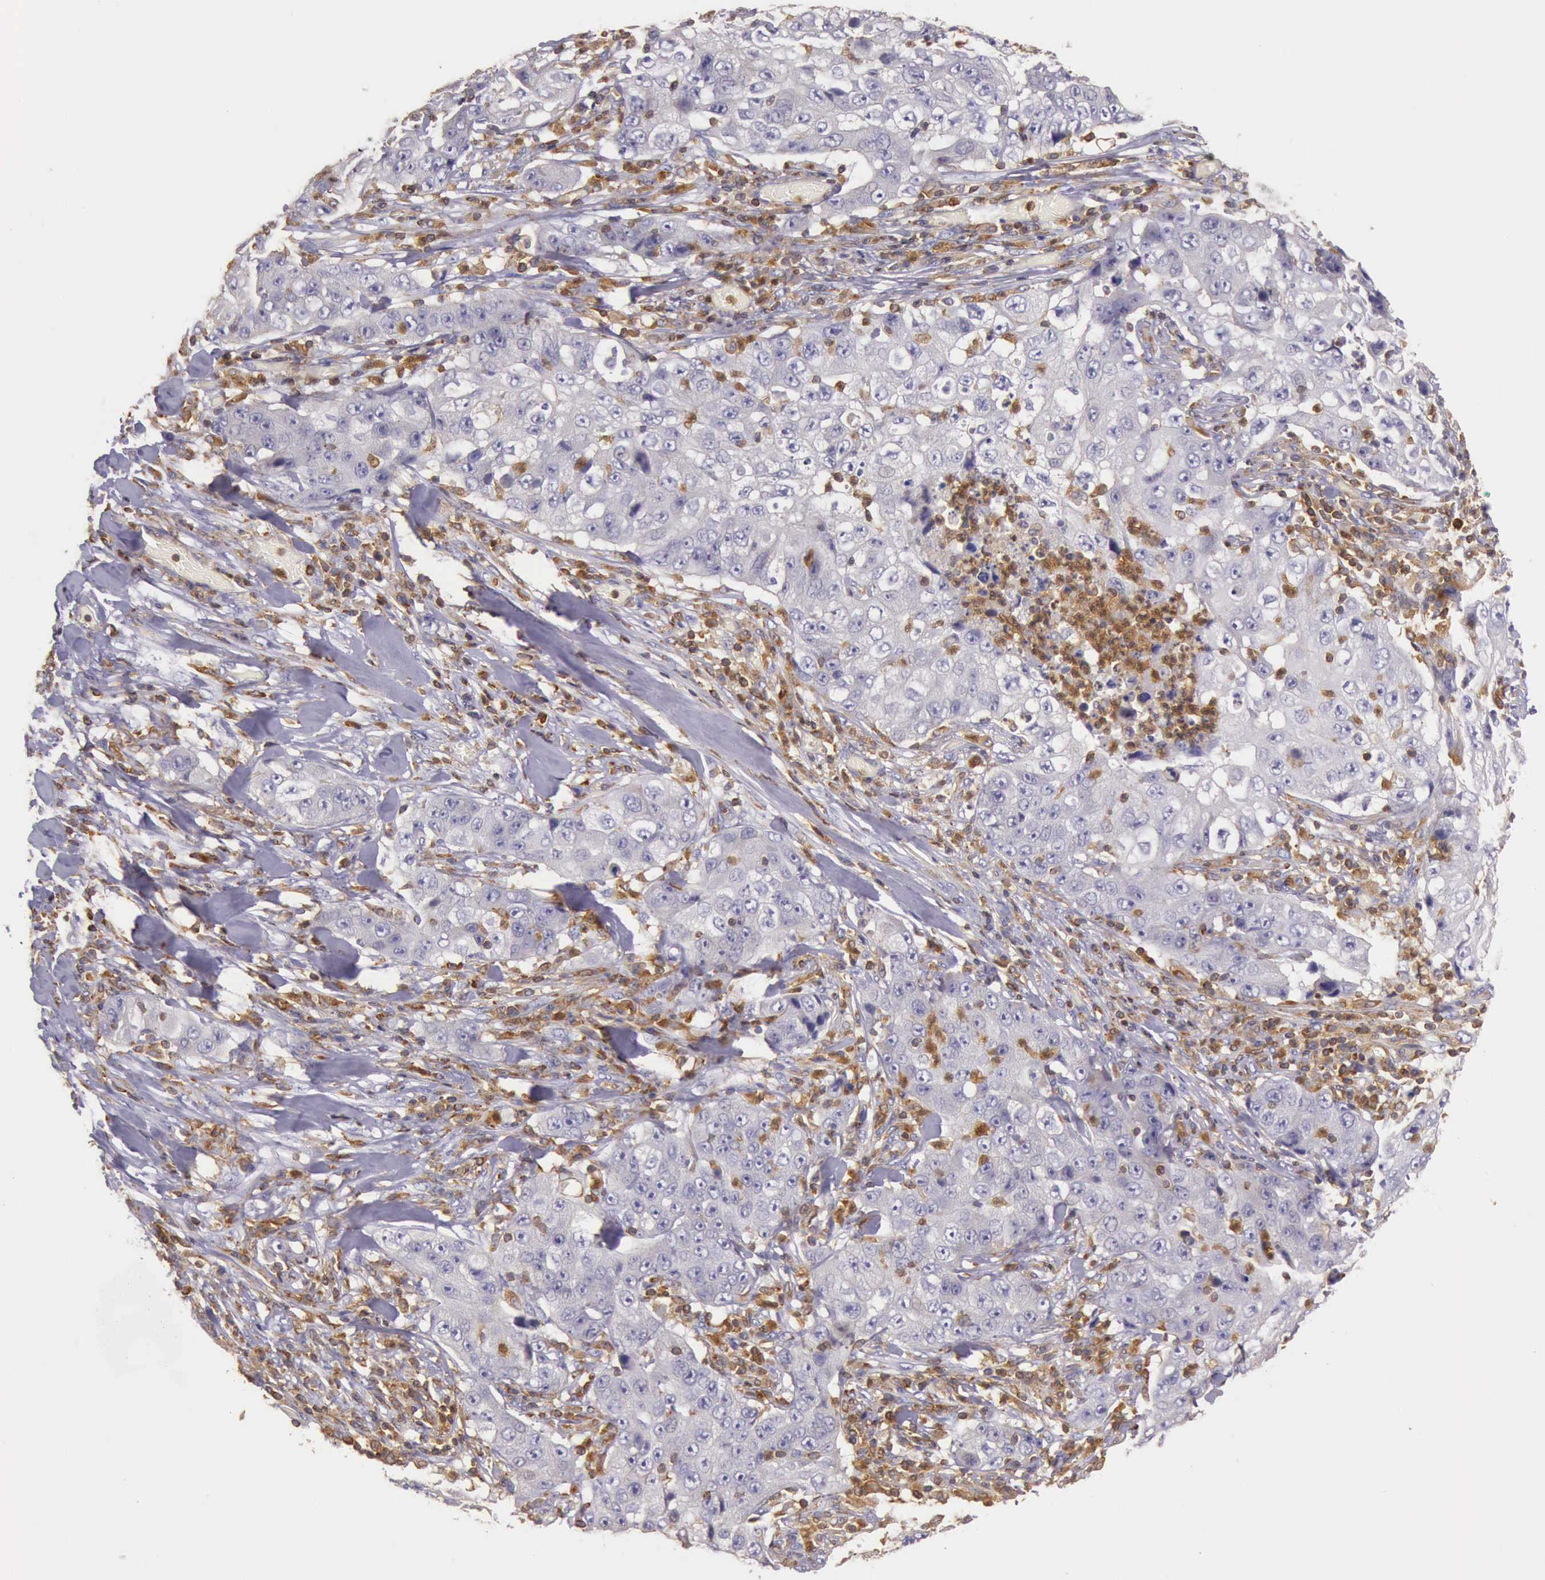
{"staining": {"intensity": "negative", "quantity": "none", "location": "none"}, "tissue": "lung cancer", "cell_type": "Tumor cells", "image_type": "cancer", "snomed": [{"axis": "morphology", "description": "Squamous cell carcinoma, NOS"}, {"axis": "topography", "description": "Lung"}], "caption": "IHC of lung squamous cell carcinoma demonstrates no staining in tumor cells. Nuclei are stained in blue.", "gene": "ARHGAP4", "patient": {"sex": "male", "age": 64}}